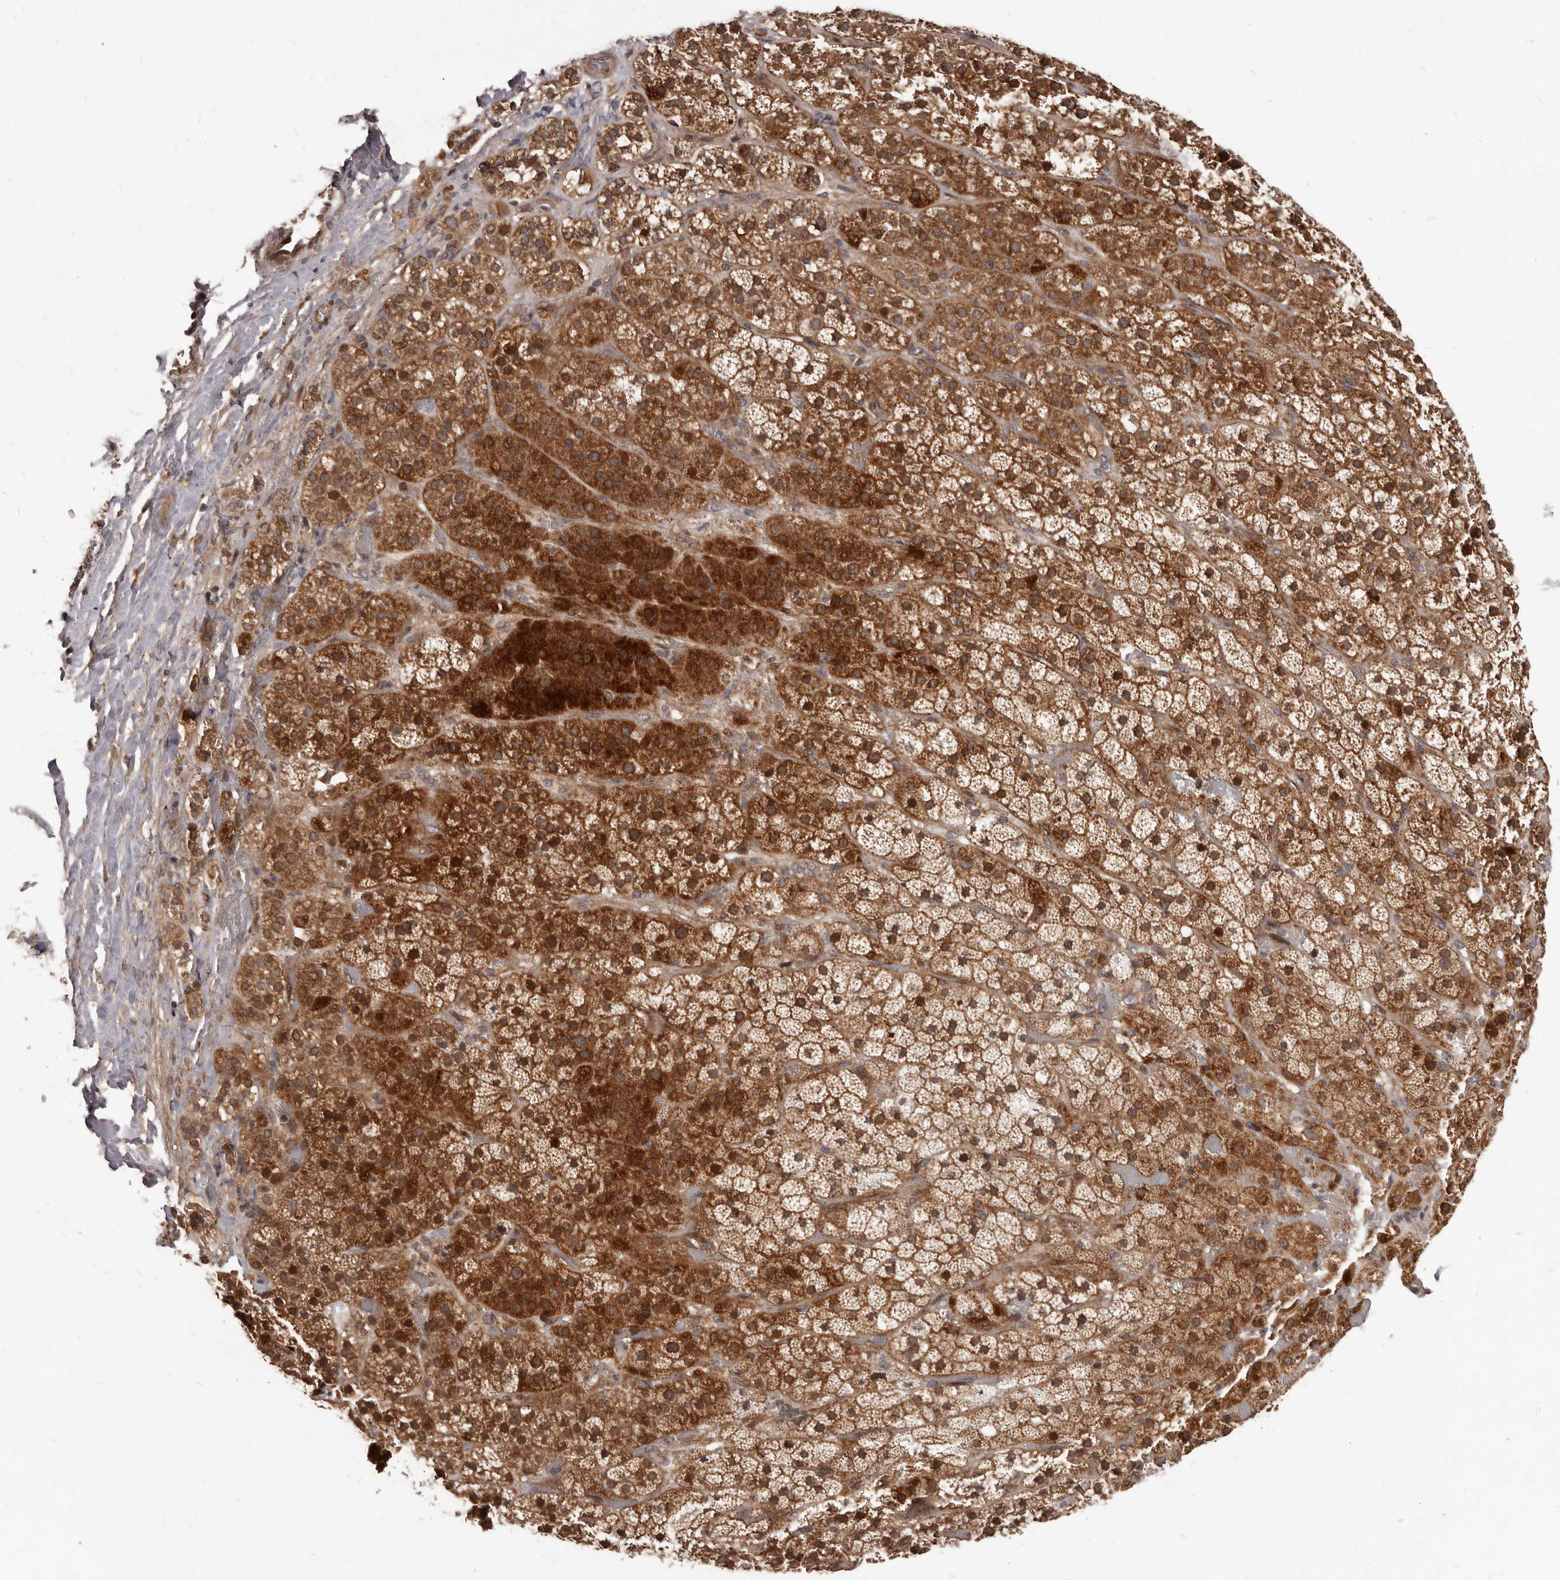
{"staining": {"intensity": "strong", "quantity": ">75%", "location": "cytoplasmic/membranous"}, "tissue": "adrenal gland", "cell_type": "Glandular cells", "image_type": "normal", "snomed": [{"axis": "morphology", "description": "Normal tissue, NOS"}, {"axis": "topography", "description": "Adrenal gland"}], "caption": "DAB immunohistochemical staining of benign adrenal gland exhibits strong cytoplasmic/membranous protein positivity in about >75% of glandular cells.", "gene": "GABPB2", "patient": {"sex": "male", "age": 57}}